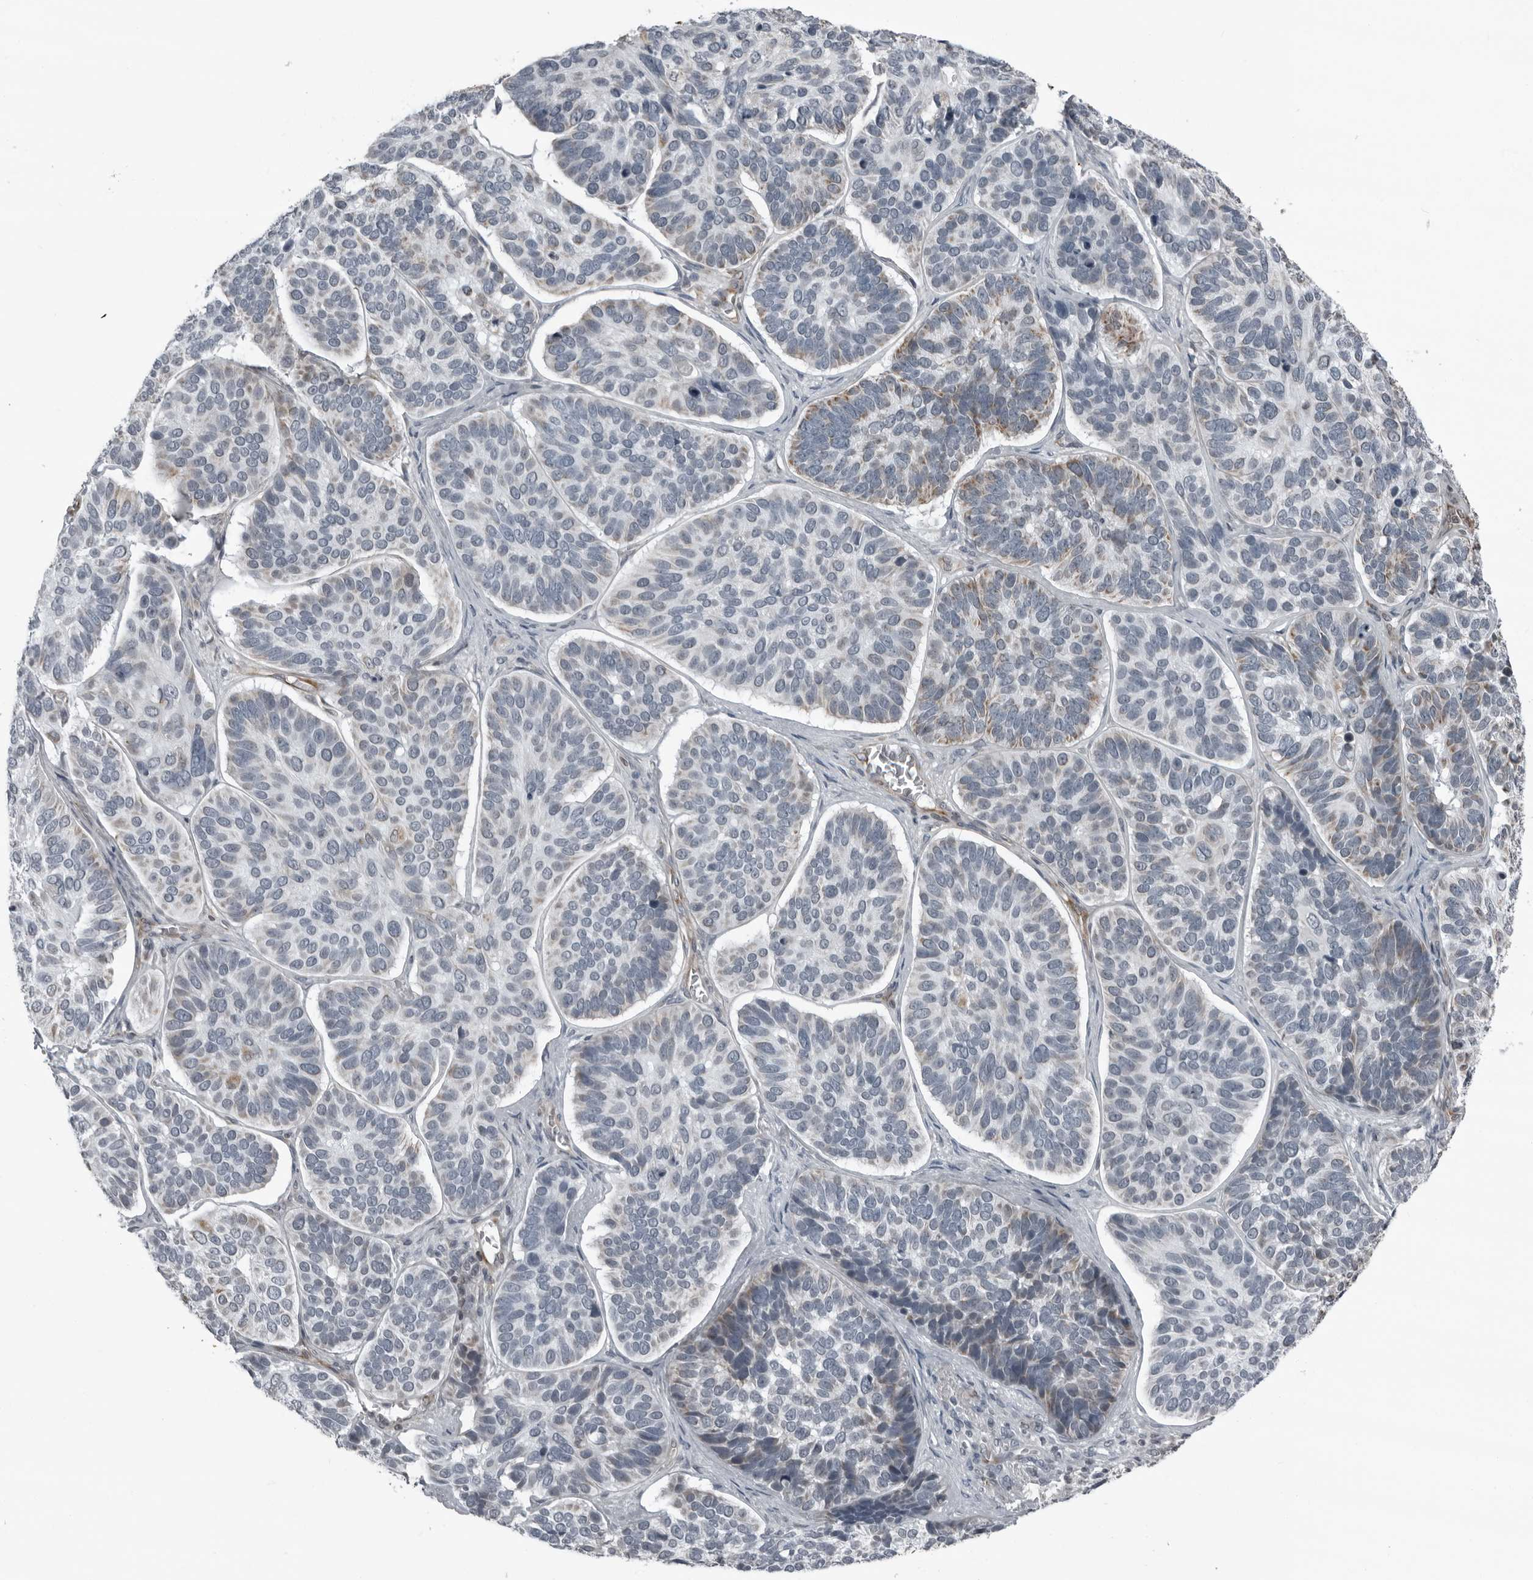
{"staining": {"intensity": "weak", "quantity": "25%-75%", "location": "cytoplasmic/membranous"}, "tissue": "skin cancer", "cell_type": "Tumor cells", "image_type": "cancer", "snomed": [{"axis": "morphology", "description": "Basal cell carcinoma"}, {"axis": "topography", "description": "Skin"}], "caption": "Weak cytoplasmic/membranous protein expression is appreciated in approximately 25%-75% of tumor cells in skin cancer (basal cell carcinoma). The protein is stained brown, and the nuclei are stained in blue (DAB IHC with brightfield microscopy, high magnification).", "gene": "RTCA", "patient": {"sex": "male", "age": 62}}